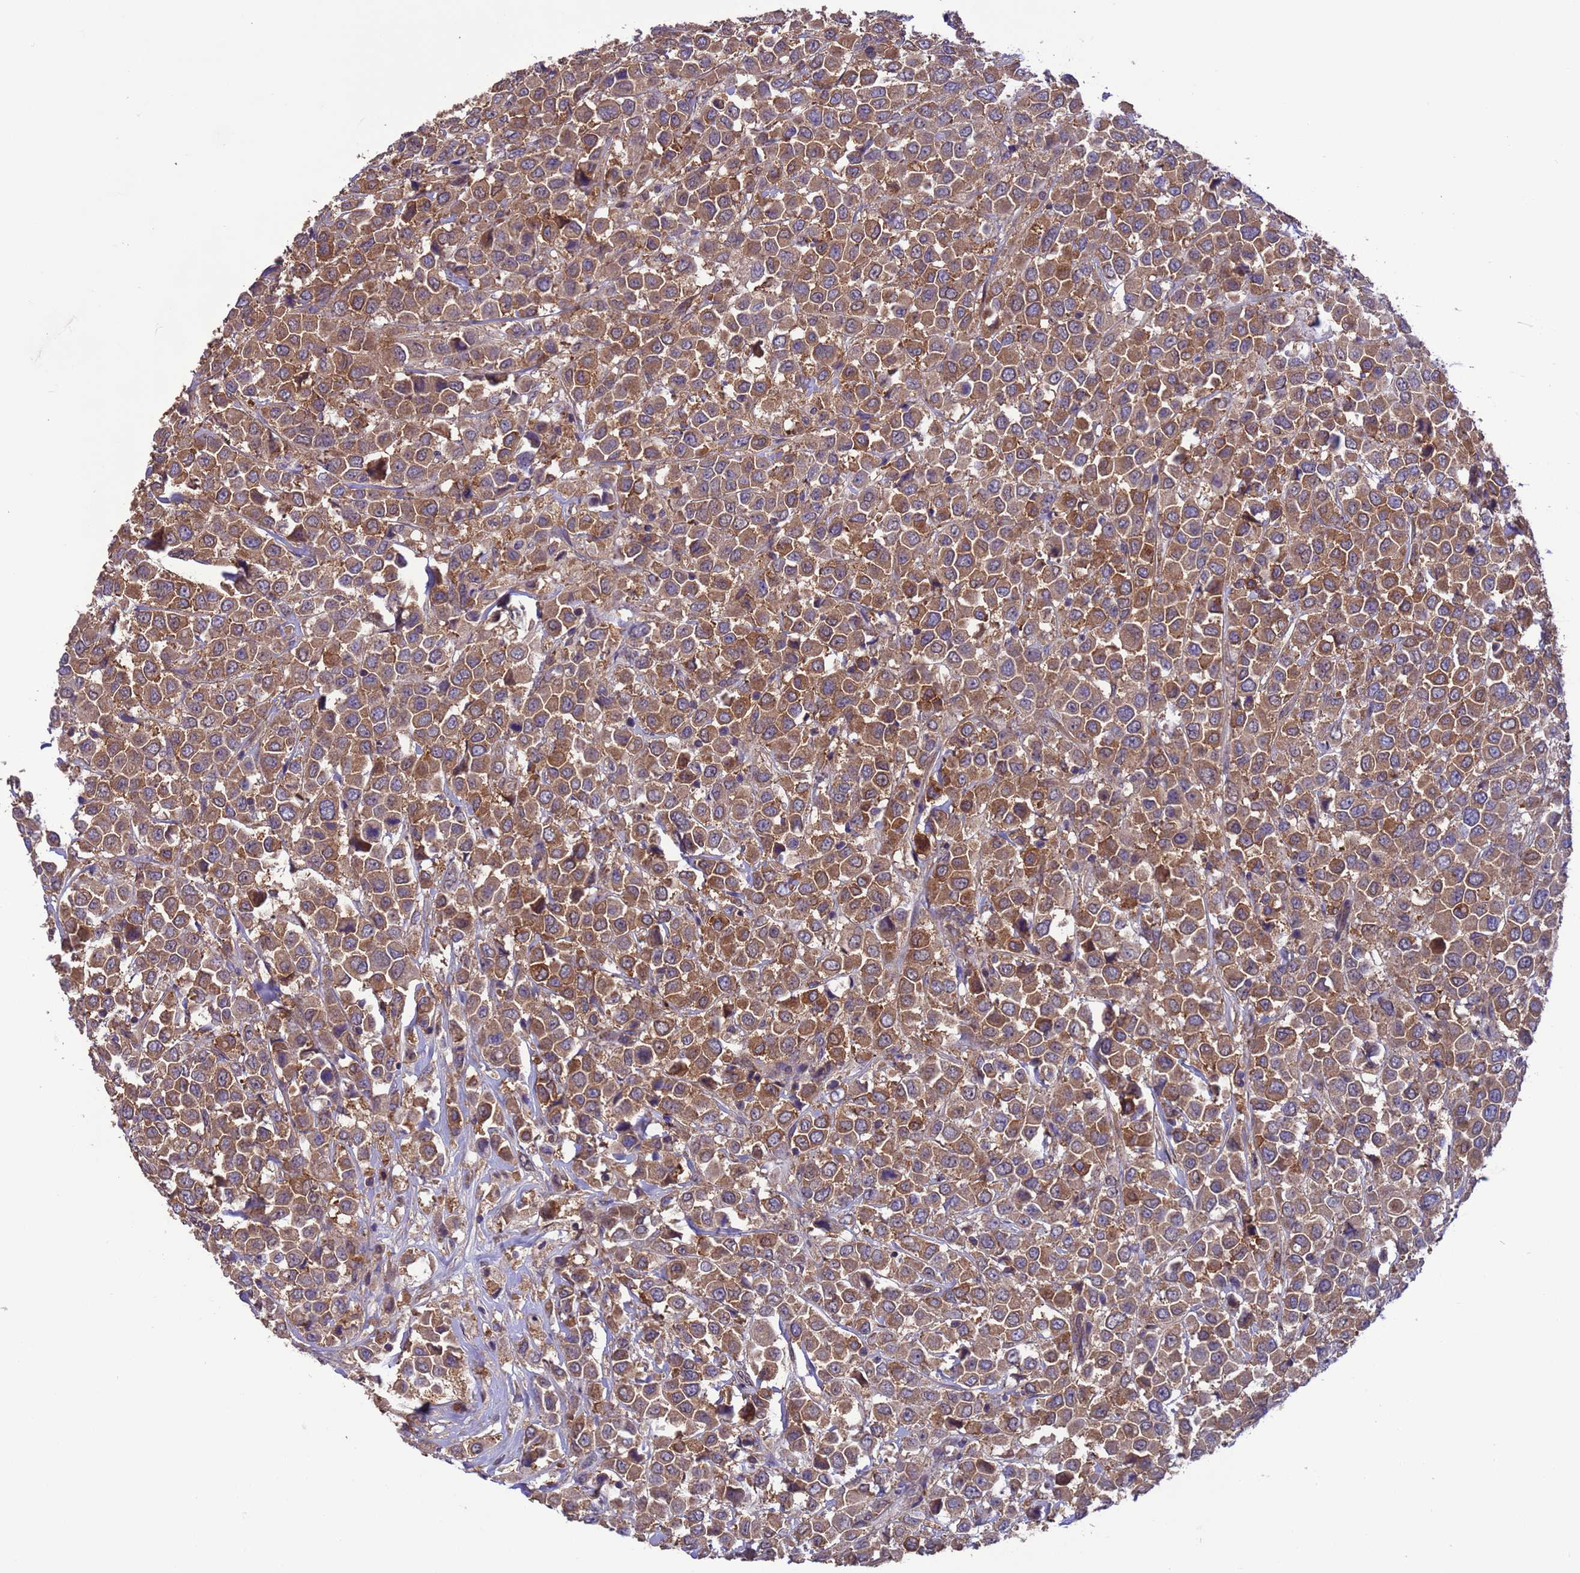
{"staining": {"intensity": "moderate", "quantity": ">75%", "location": "cytoplasmic/membranous"}, "tissue": "breast cancer", "cell_type": "Tumor cells", "image_type": "cancer", "snomed": [{"axis": "morphology", "description": "Duct carcinoma"}, {"axis": "topography", "description": "Breast"}], "caption": "A high-resolution histopathology image shows immunohistochemistry staining of breast cancer, which demonstrates moderate cytoplasmic/membranous staining in about >75% of tumor cells.", "gene": "ARHGAP12", "patient": {"sex": "female", "age": 61}}